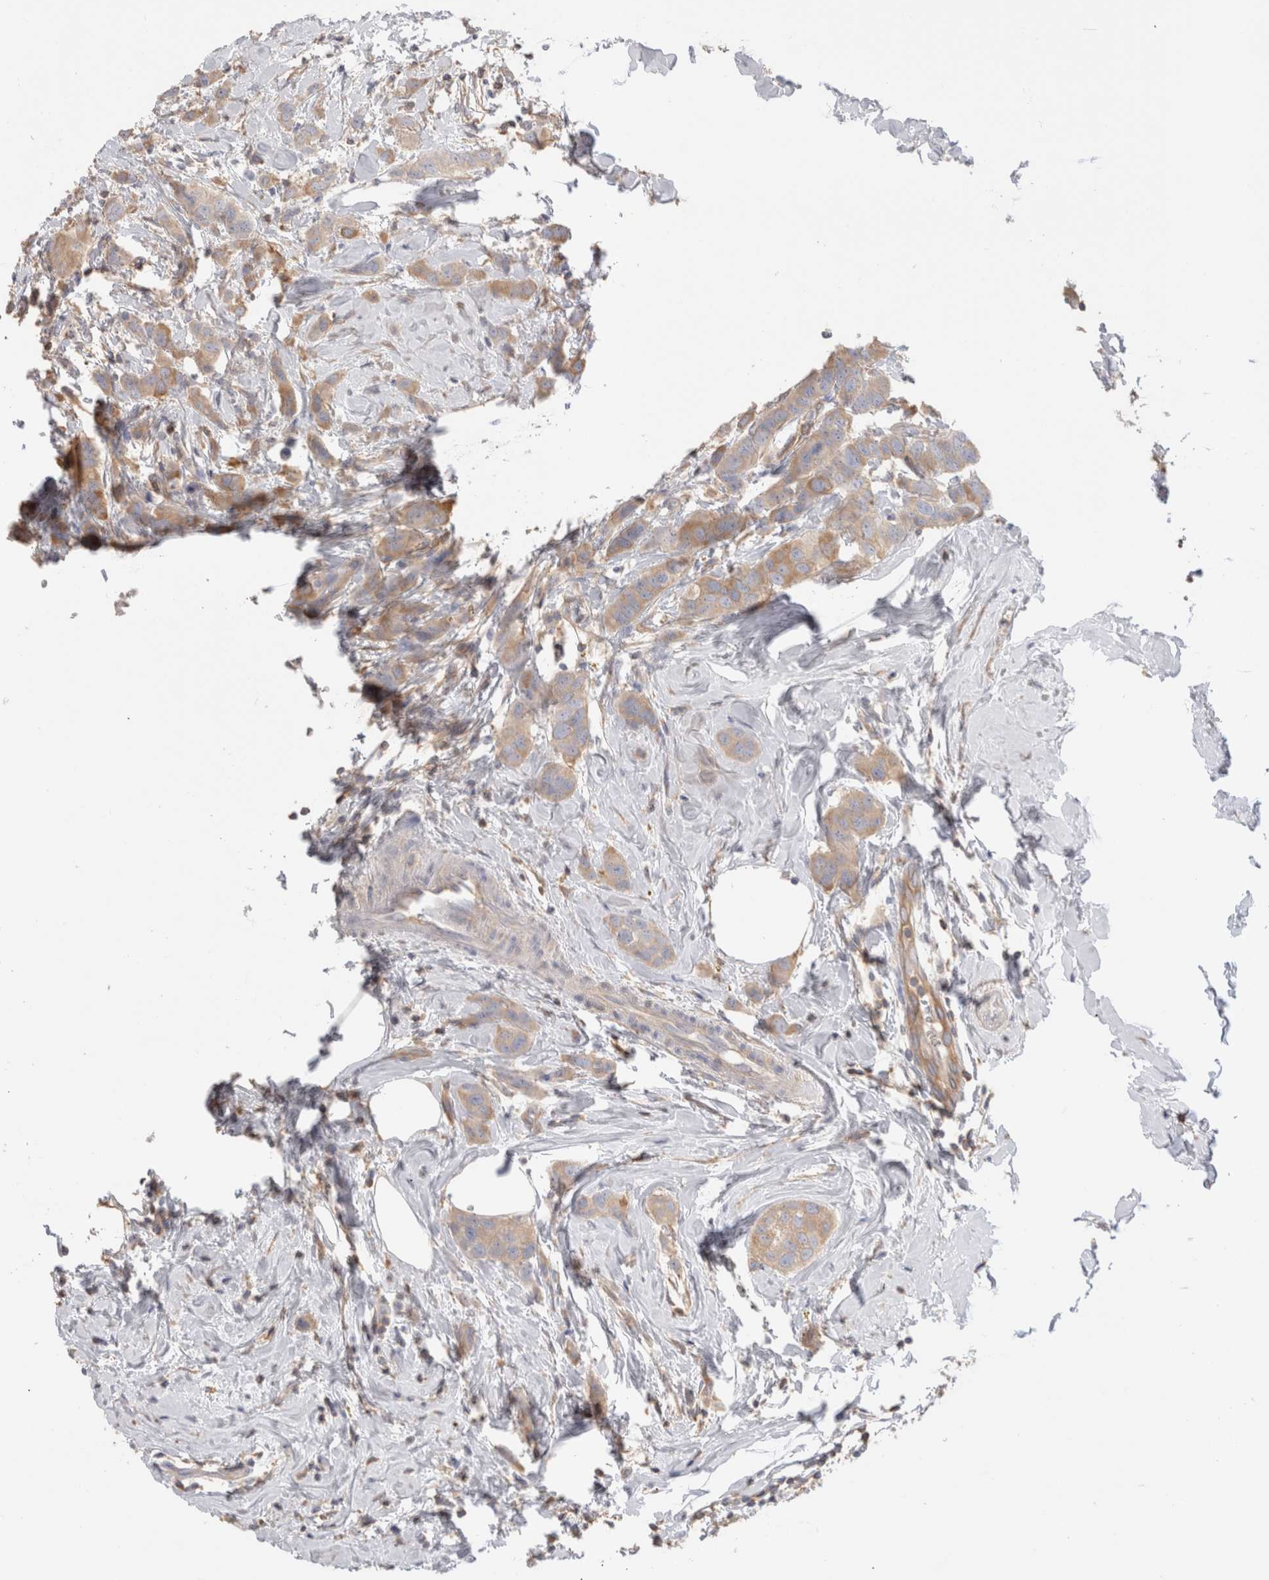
{"staining": {"intensity": "moderate", "quantity": "<25%", "location": "cytoplasmic/membranous"}, "tissue": "breast cancer", "cell_type": "Tumor cells", "image_type": "cancer", "snomed": [{"axis": "morphology", "description": "Duct carcinoma"}, {"axis": "topography", "description": "Breast"}], "caption": "The micrograph shows staining of breast cancer (intraductal carcinoma), revealing moderate cytoplasmic/membranous protein expression (brown color) within tumor cells.", "gene": "CAPN2", "patient": {"sex": "female", "age": 50}}